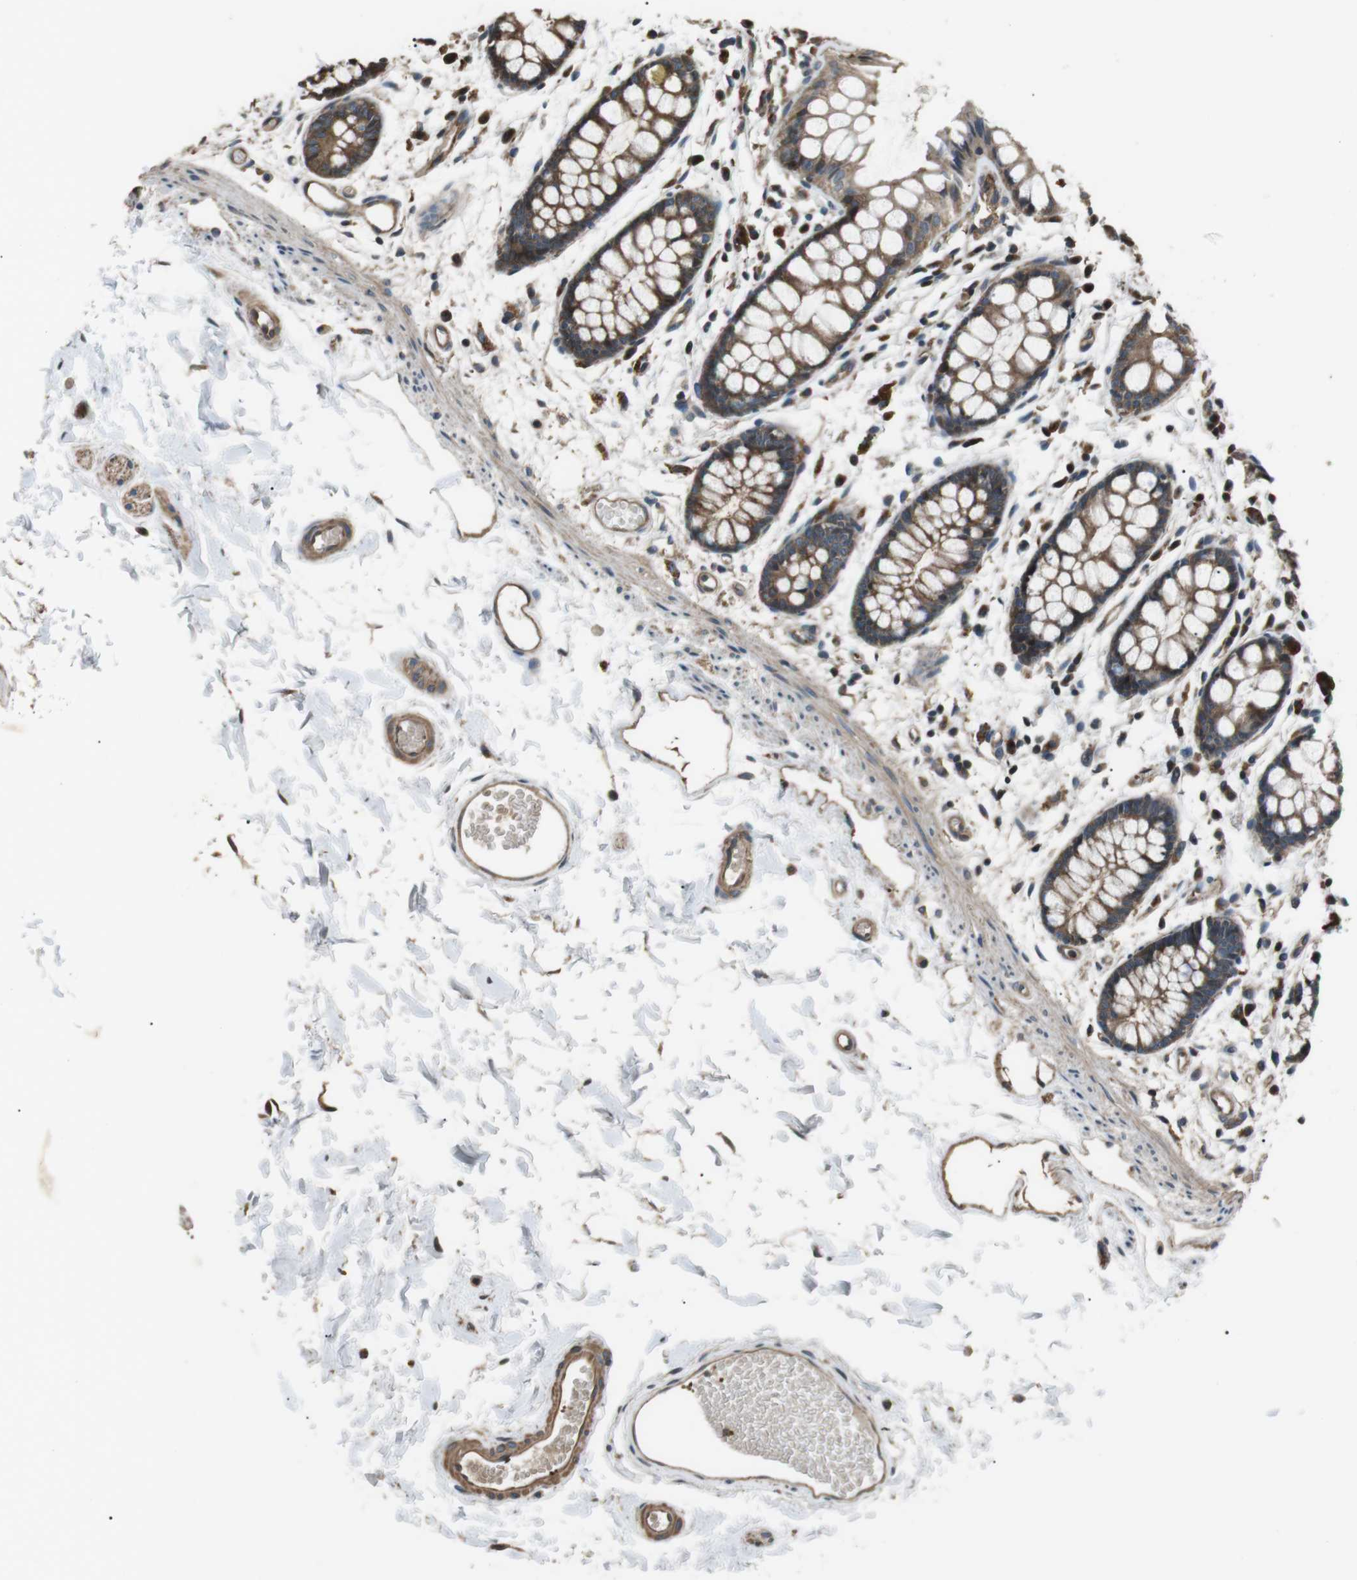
{"staining": {"intensity": "moderate", "quantity": ">75%", "location": "cytoplasmic/membranous"}, "tissue": "rectum", "cell_type": "Glandular cells", "image_type": "normal", "snomed": [{"axis": "morphology", "description": "Normal tissue, NOS"}, {"axis": "topography", "description": "Rectum"}], "caption": "Immunohistochemistry image of benign rectum: human rectum stained using immunohistochemistry (IHC) demonstrates medium levels of moderate protein expression localized specifically in the cytoplasmic/membranous of glandular cells, appearing as a cytoplasmic/membranous brown color.", "gene": "GPR161", "patient": {"sex": "female", "age": 66}}